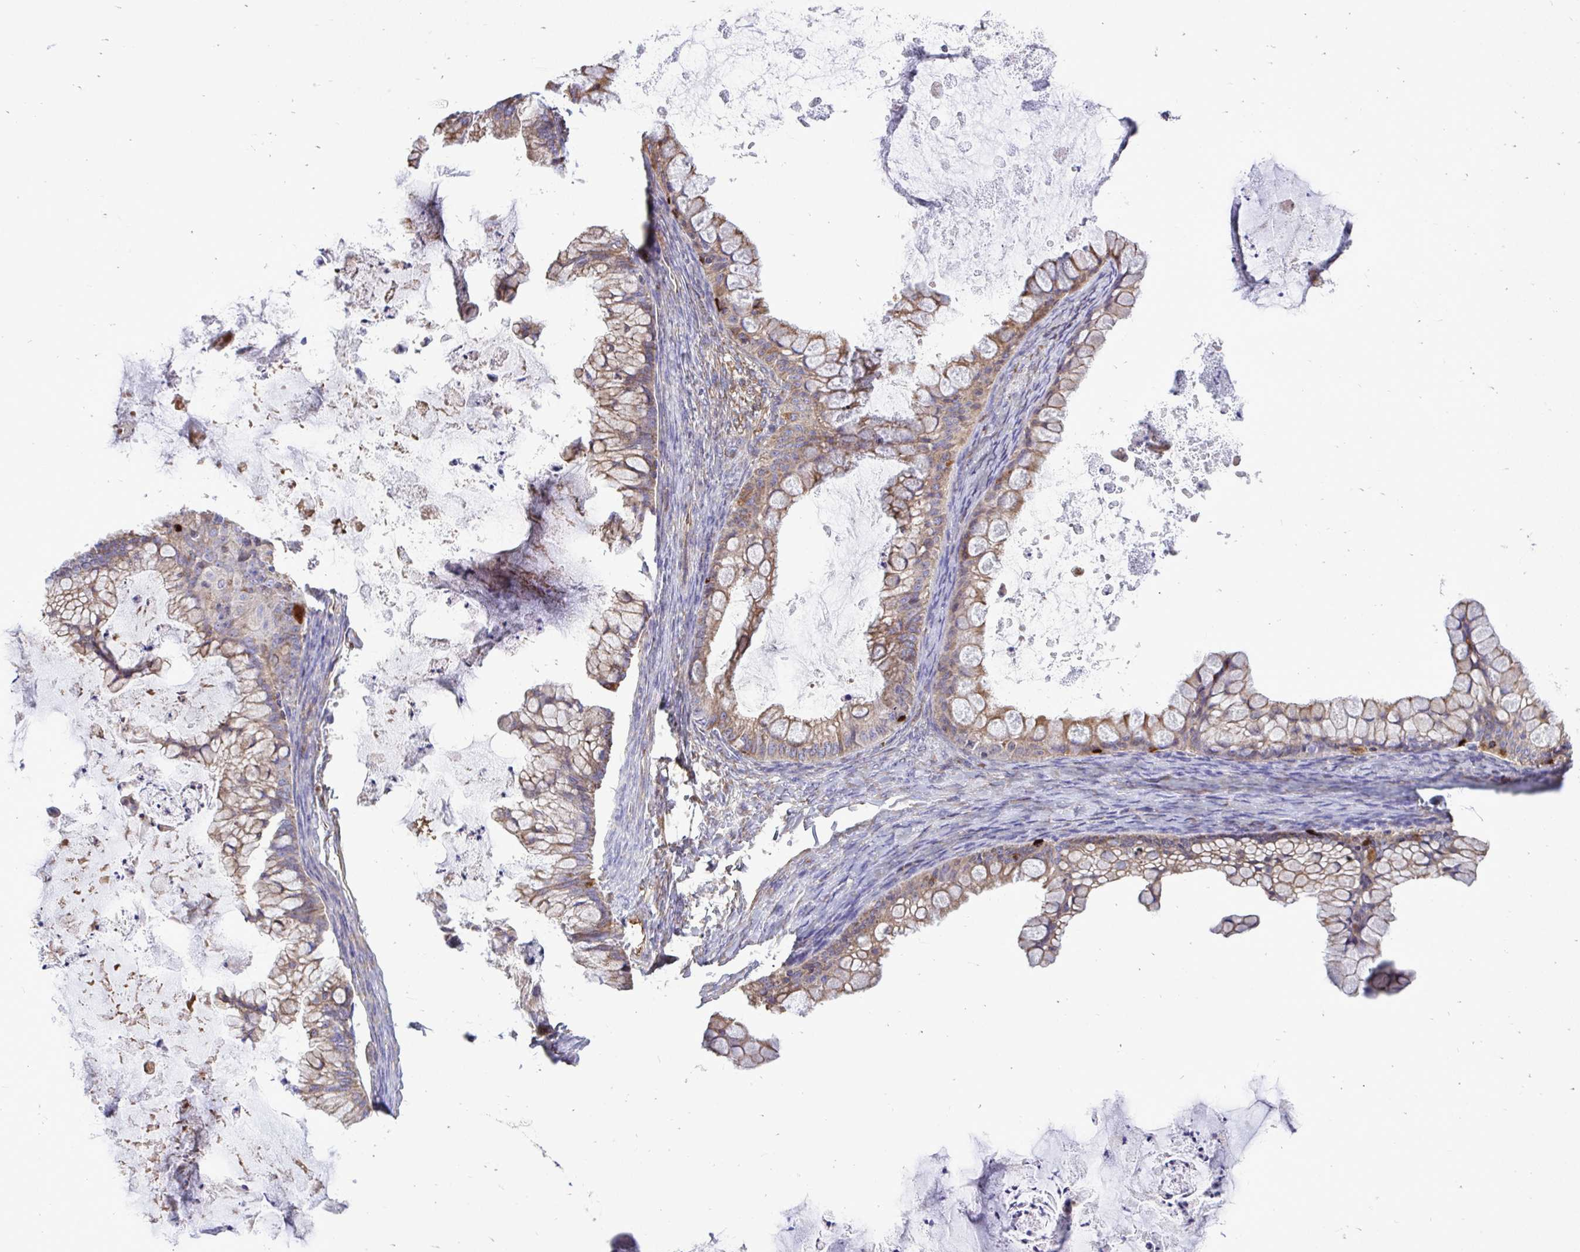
{"staining": {"intensity": "moderate", "quantity": ">75%", "location": "cytoplasmic/membranous"}, "tissue": "ovarian cancer", "cell_type": "Tumor cells", "image_type": "cancer", "snomed": [{"axis": "morphology", "description": "Cystadenocarcinoma, mucinous, NOS"}, {"axis": "topography", "description": "Ovary"}], "caption": "Human ovarian cancer stained for a protein (brown) demonstrates moderate cytoplasmic/membranous positive positivity in about >75% of tumor cells.", "gene": "ATP13A2", "patient": {"sex": "female", "age": 35}}